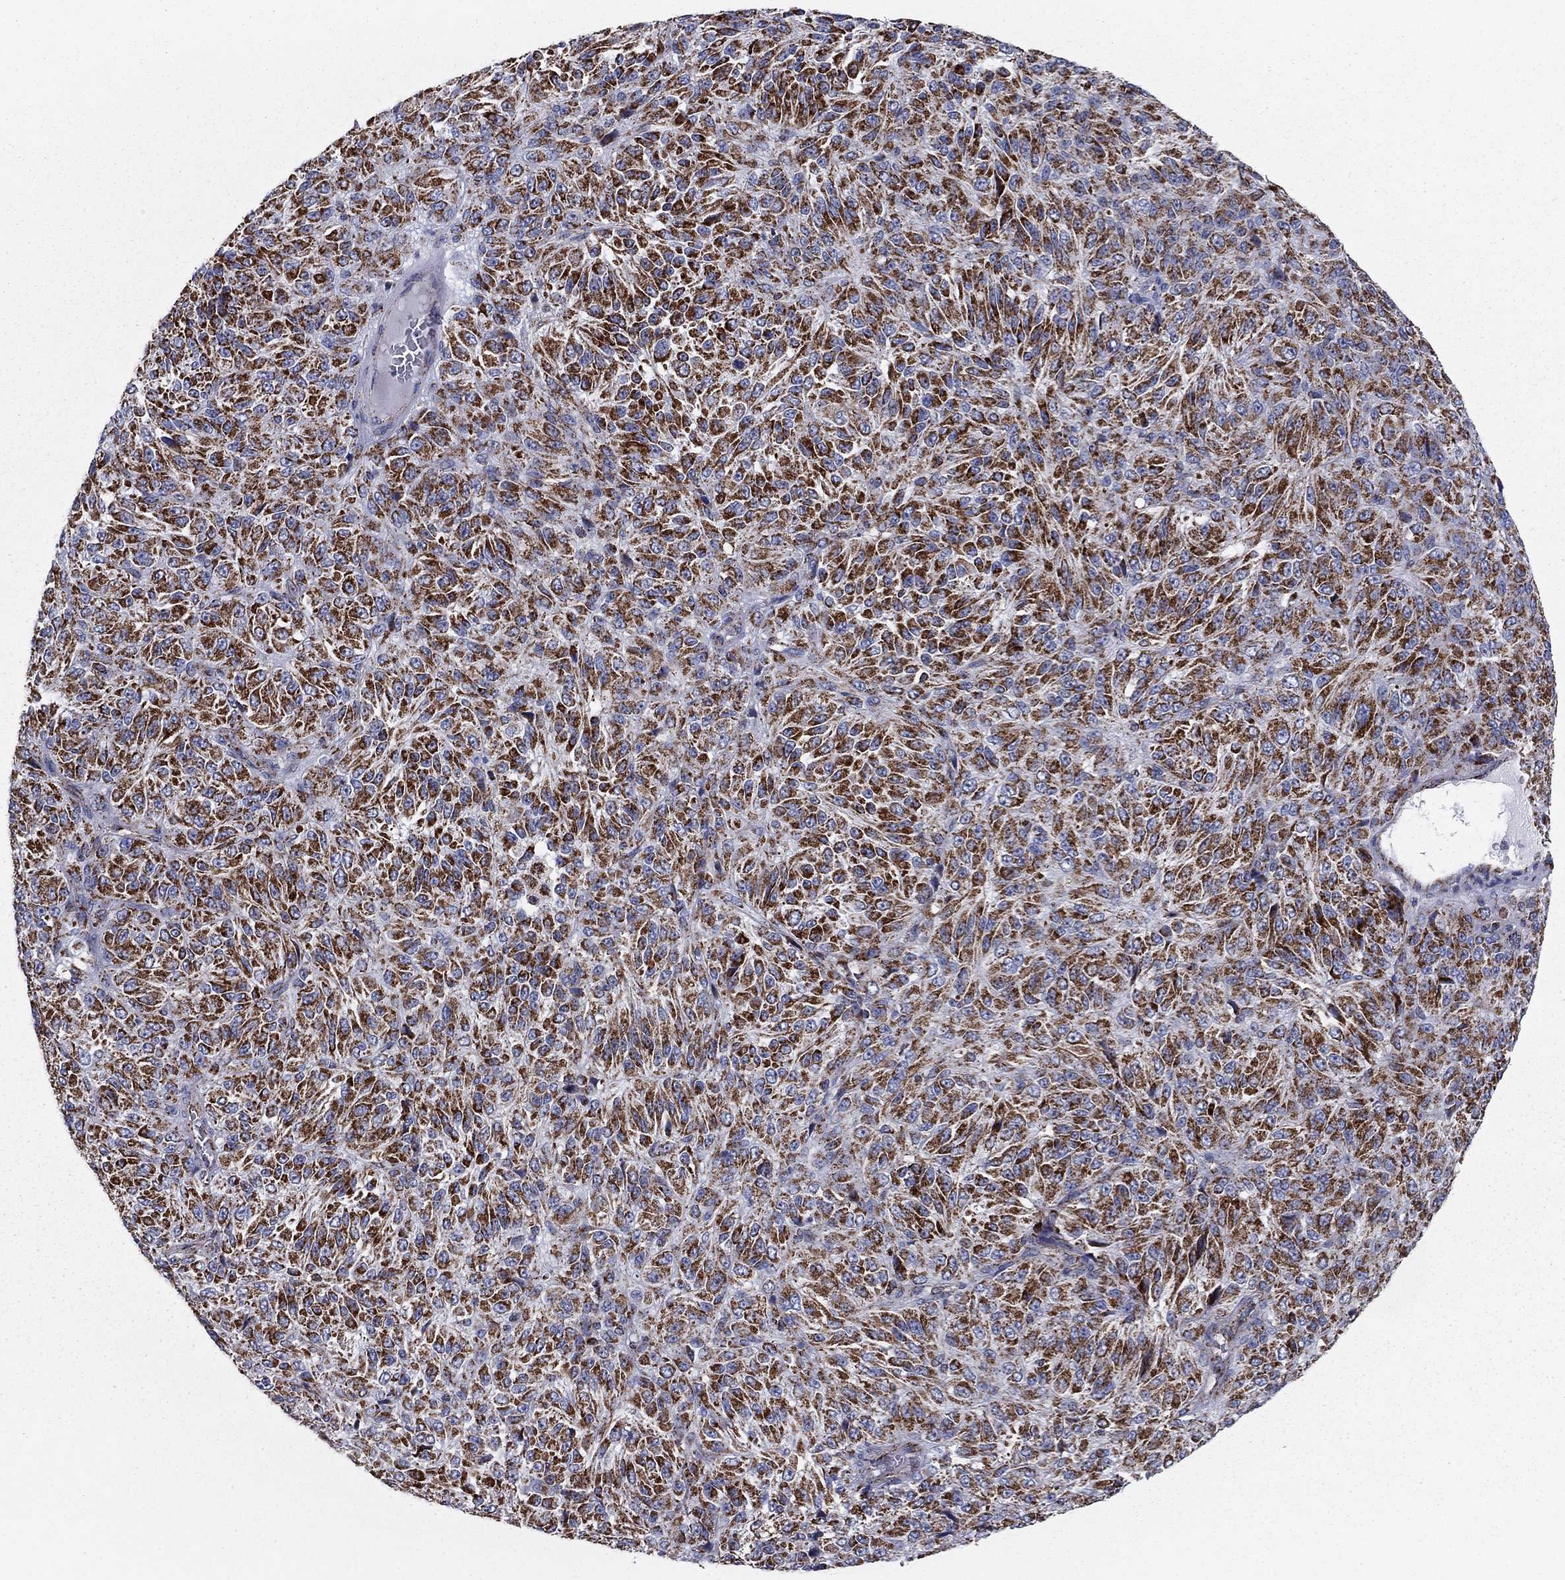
{"staining": {"intensity": "strong", "quantity": ">75%", "location": "cytoplasmic/membranous"}, "tissue": "melanoma", "cell_type": "Tumor cells", "image_type": "cancer", "snomed": [{"axis": "morphology", "description": "Malignant melanoma, Metastatic site"}, {"axis": "topography", "description": "Brain"}], "caption": "Protein analysis of malignant melanoma (metastatic site) tissue exhibits strong cytoplasmic/membranous expression in approximately >75% of tumor cells.", "gene": "NDUFV1", "patient": {"sex": "female", "age": 56}}